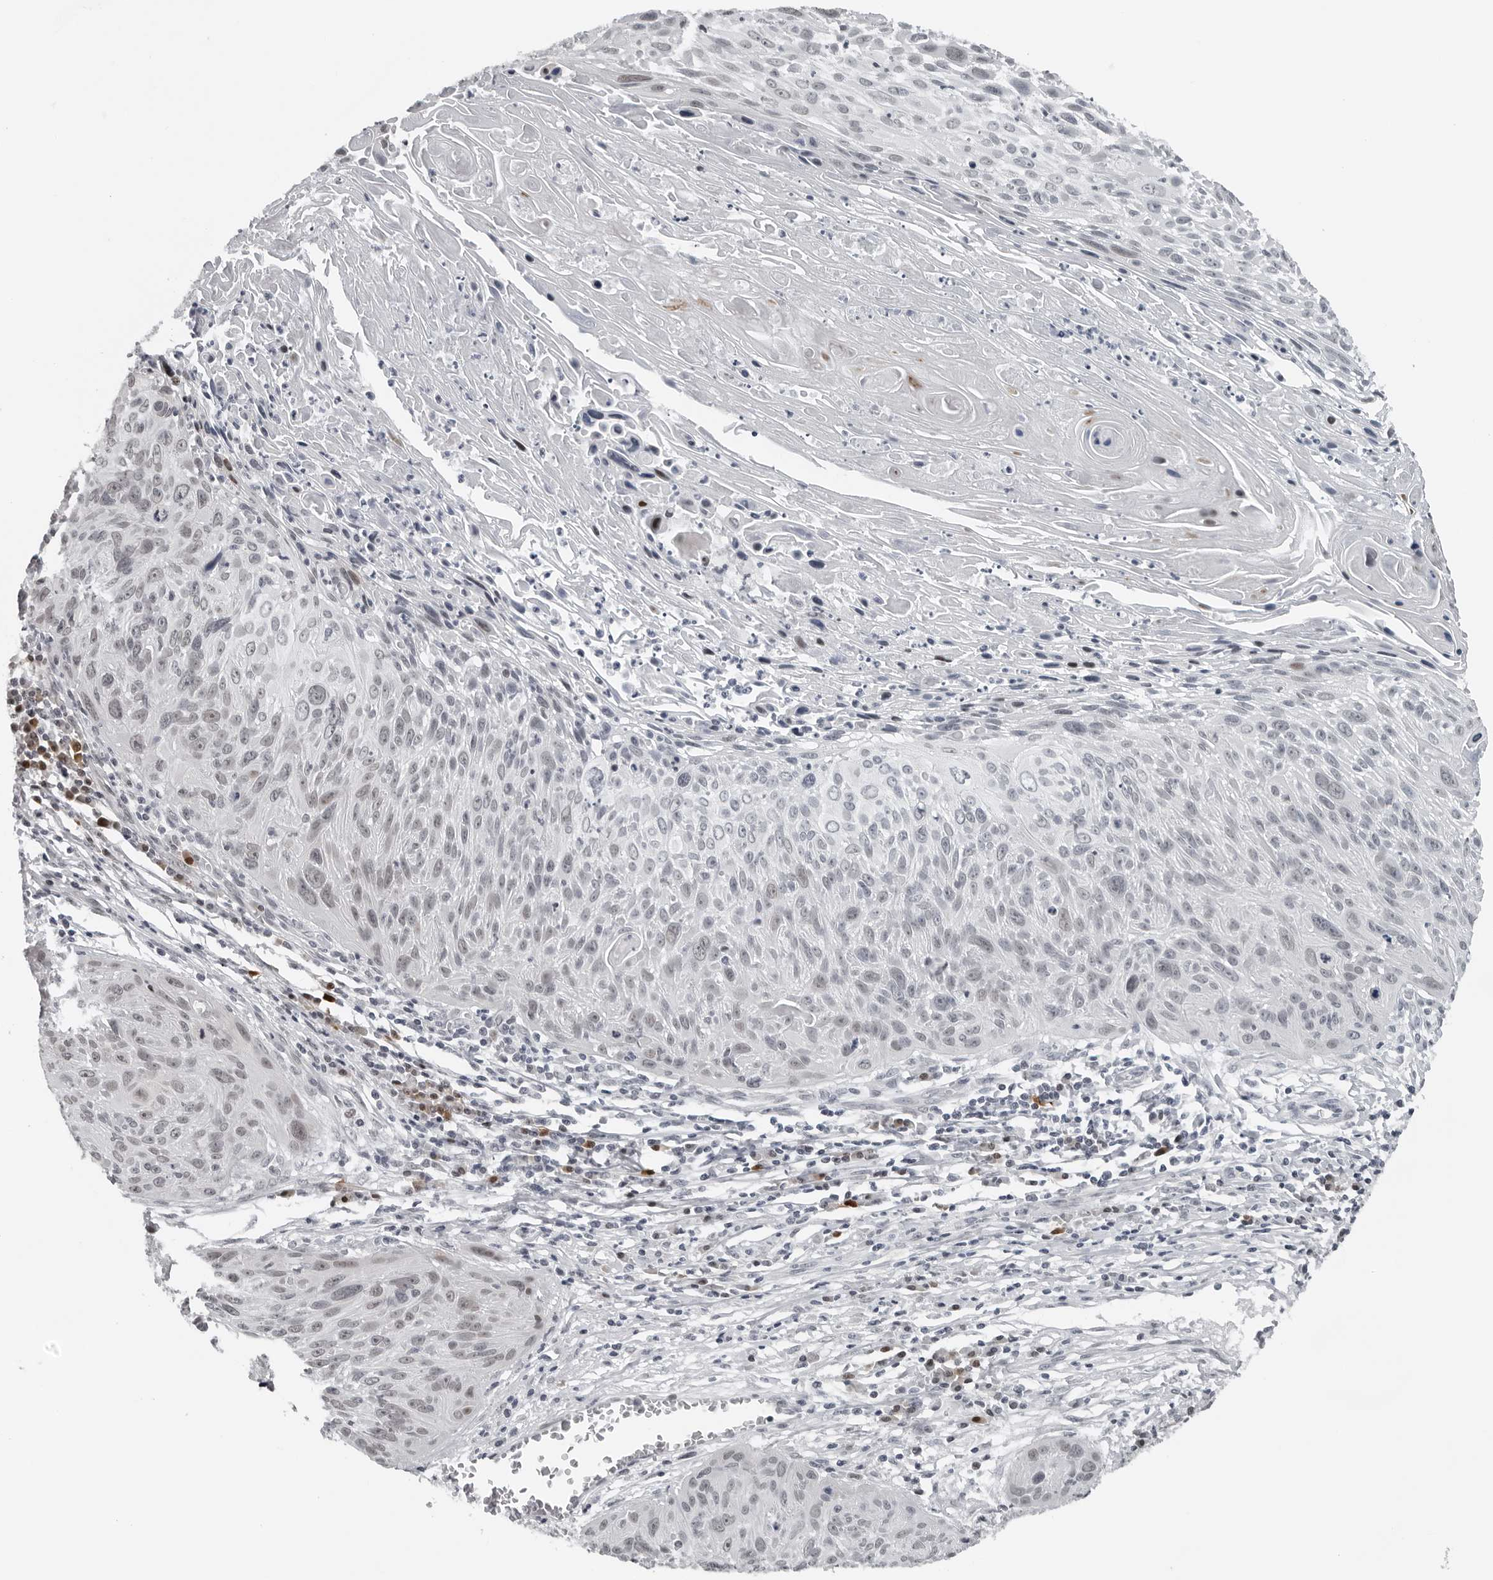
{"staining": {"intensity": "weak", "quantity": "<25%", "location": "nuclear"}, "tissue": "cervical cancer", "cell_type": "Tumor cells", "image_type": "cancer", "snomed": [{"axis": "morphology", "description": "Squamous cell carcinoma, NOS"}, {"axis": "topography", "description": "Cervix"}], "caption": "This is a image of immunohistochemistry (IHC) staining of squamous cell carcinoma (cervical), which shows no expression in tumor cells.", "gene": "PPP1R42", "patient": {"sex": "female", "age": 51}}